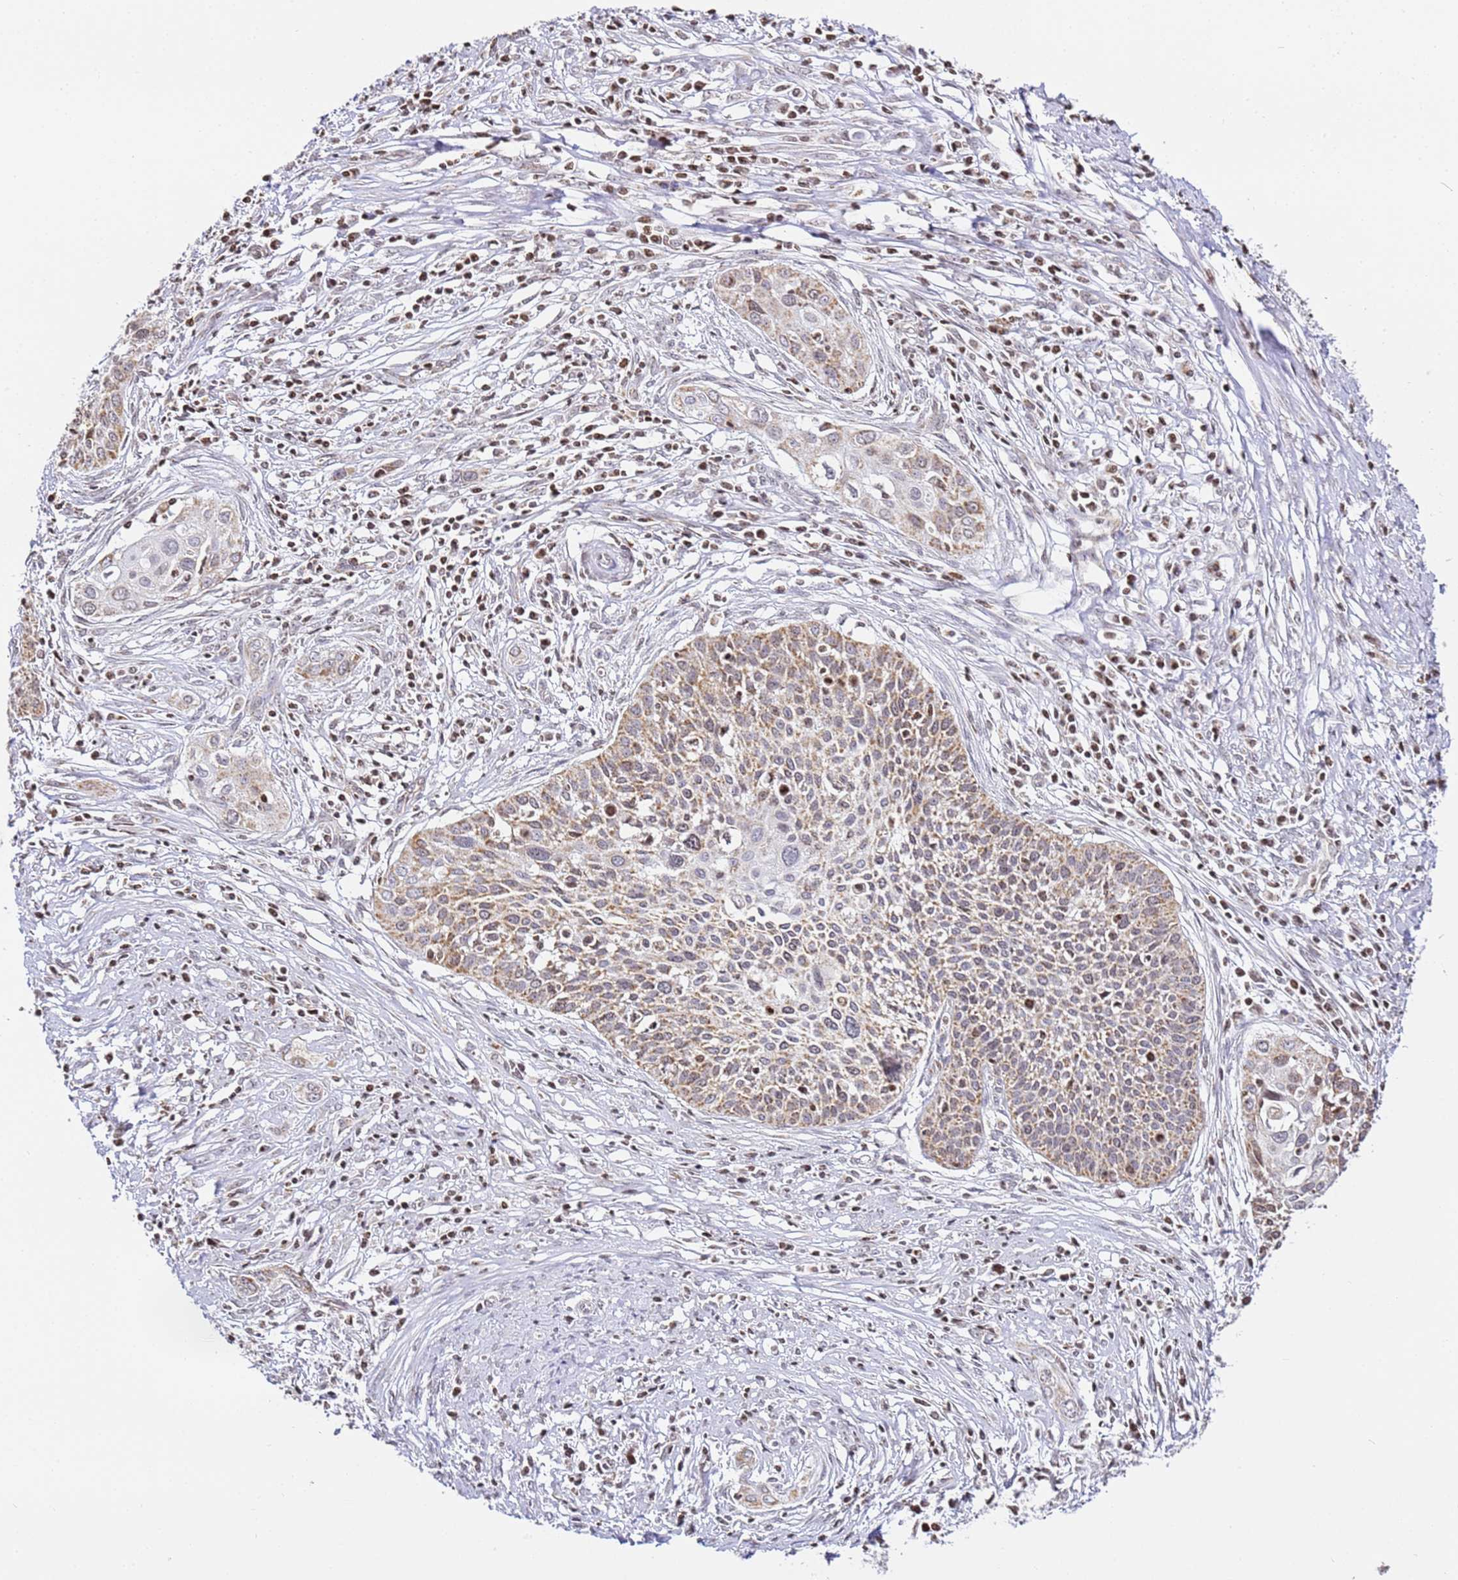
{"staining": {"intensity": "moderate", "quantity": ">75%", "location": "cytoplasmic/membranous"}, "tissue": "cervical cancer", "cell_type": "Tumor cells", "image_type": "cancer", "snomed": [{"axis": "morphology", "description": "Squamous cell carcinoma, NOS"}, {"axis": "topography", "description": "Cervix"}], "caption": "Moderate cytoplasmic/membranous staining is seen in about >75% of tumor cells in squamous cell carcinoma (cervical).", "gene": "HSPE1", "patient": {"sex": "female", "age": 34}}